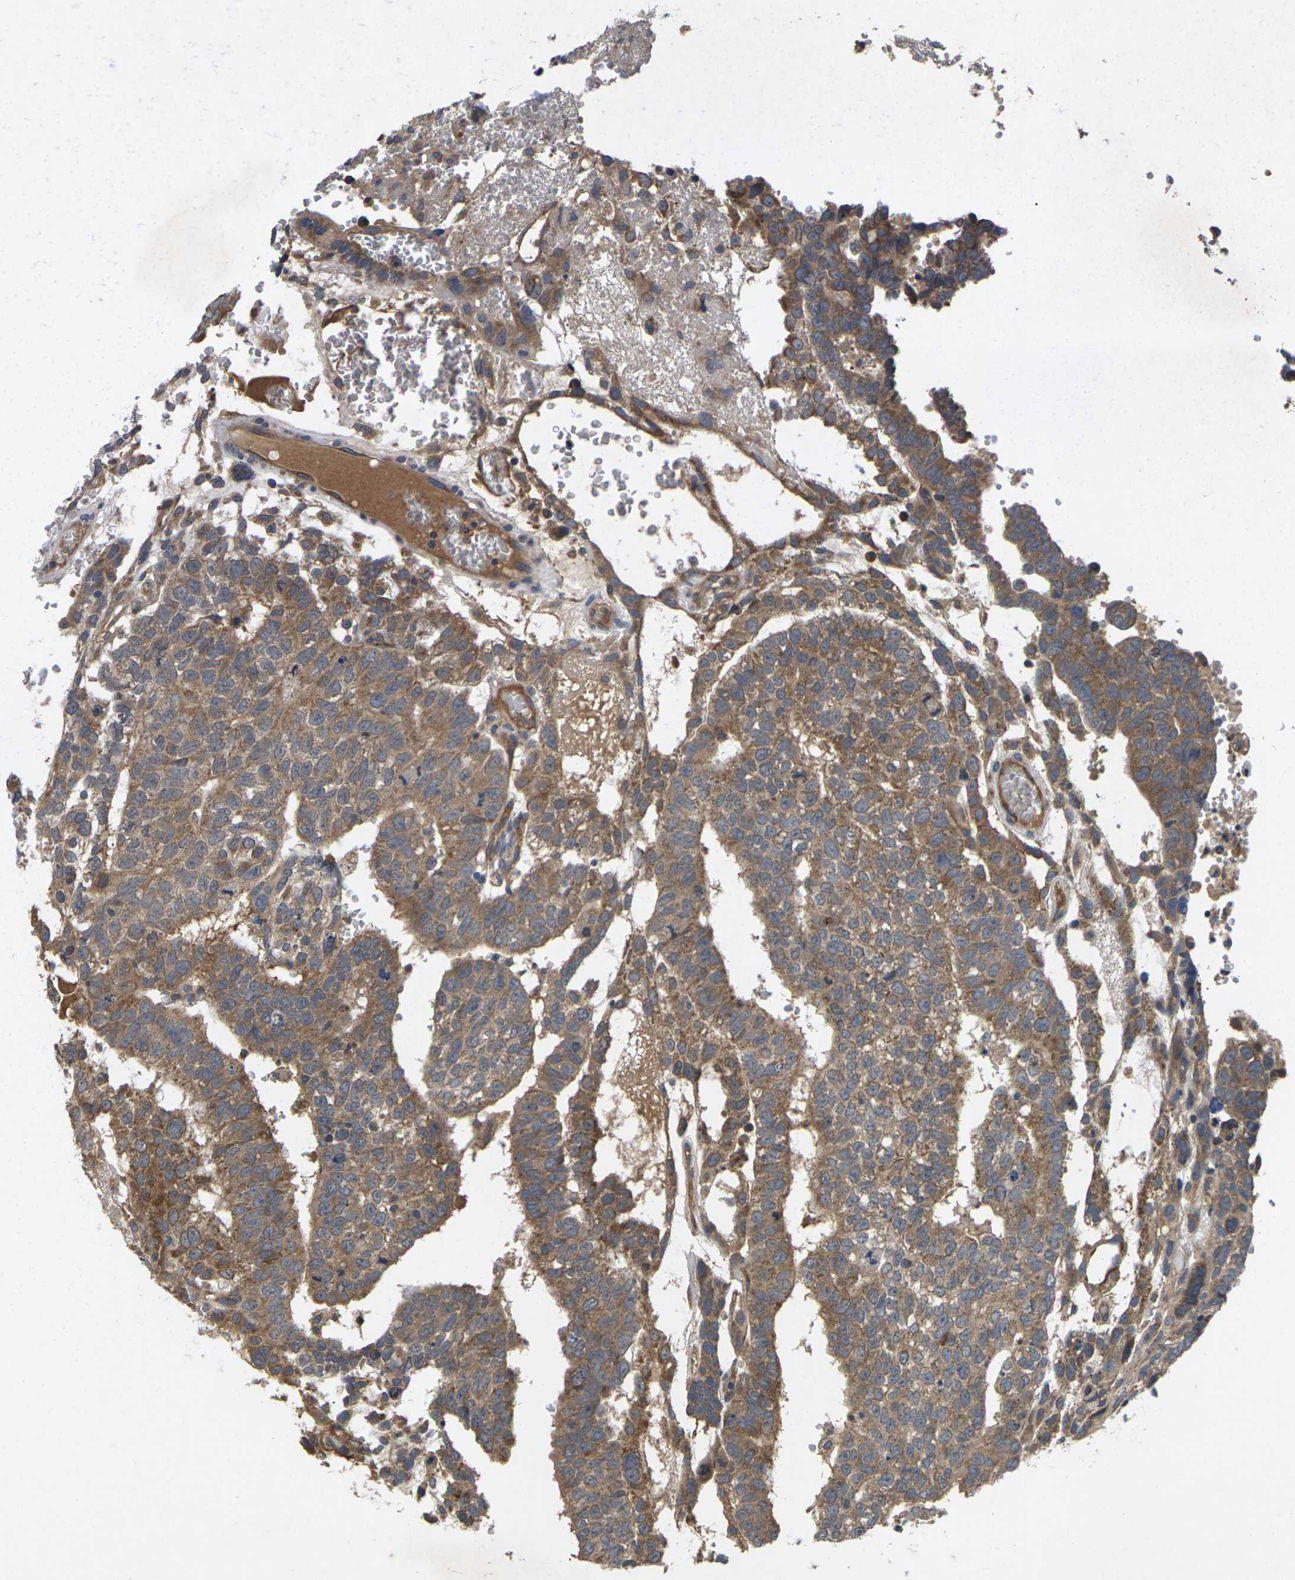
{"staining": {"intensity": "moderate", "quantity": ">75%", "location": "cytoplasmic/membranous"}, "tissue": "testis cancer", "cell_type": "Tumor cells", "image_type": "cancer", "snomed": [{"axis": "morphology", "description": "Seminoma, NOS"}, {"axis": "morphology", "description": "Carcinoma, Embryonal, NOS"}, {"axis": "topography", "description": "Testis"}], "caption": "The photomicrograph shows staining of seminoma (testis), revealing moderate cytoplasmic/membranous protein staining (brown color) within tumor cells.", "gene": "KIF1B", "patient": {"sex": "male", "age": 52}}